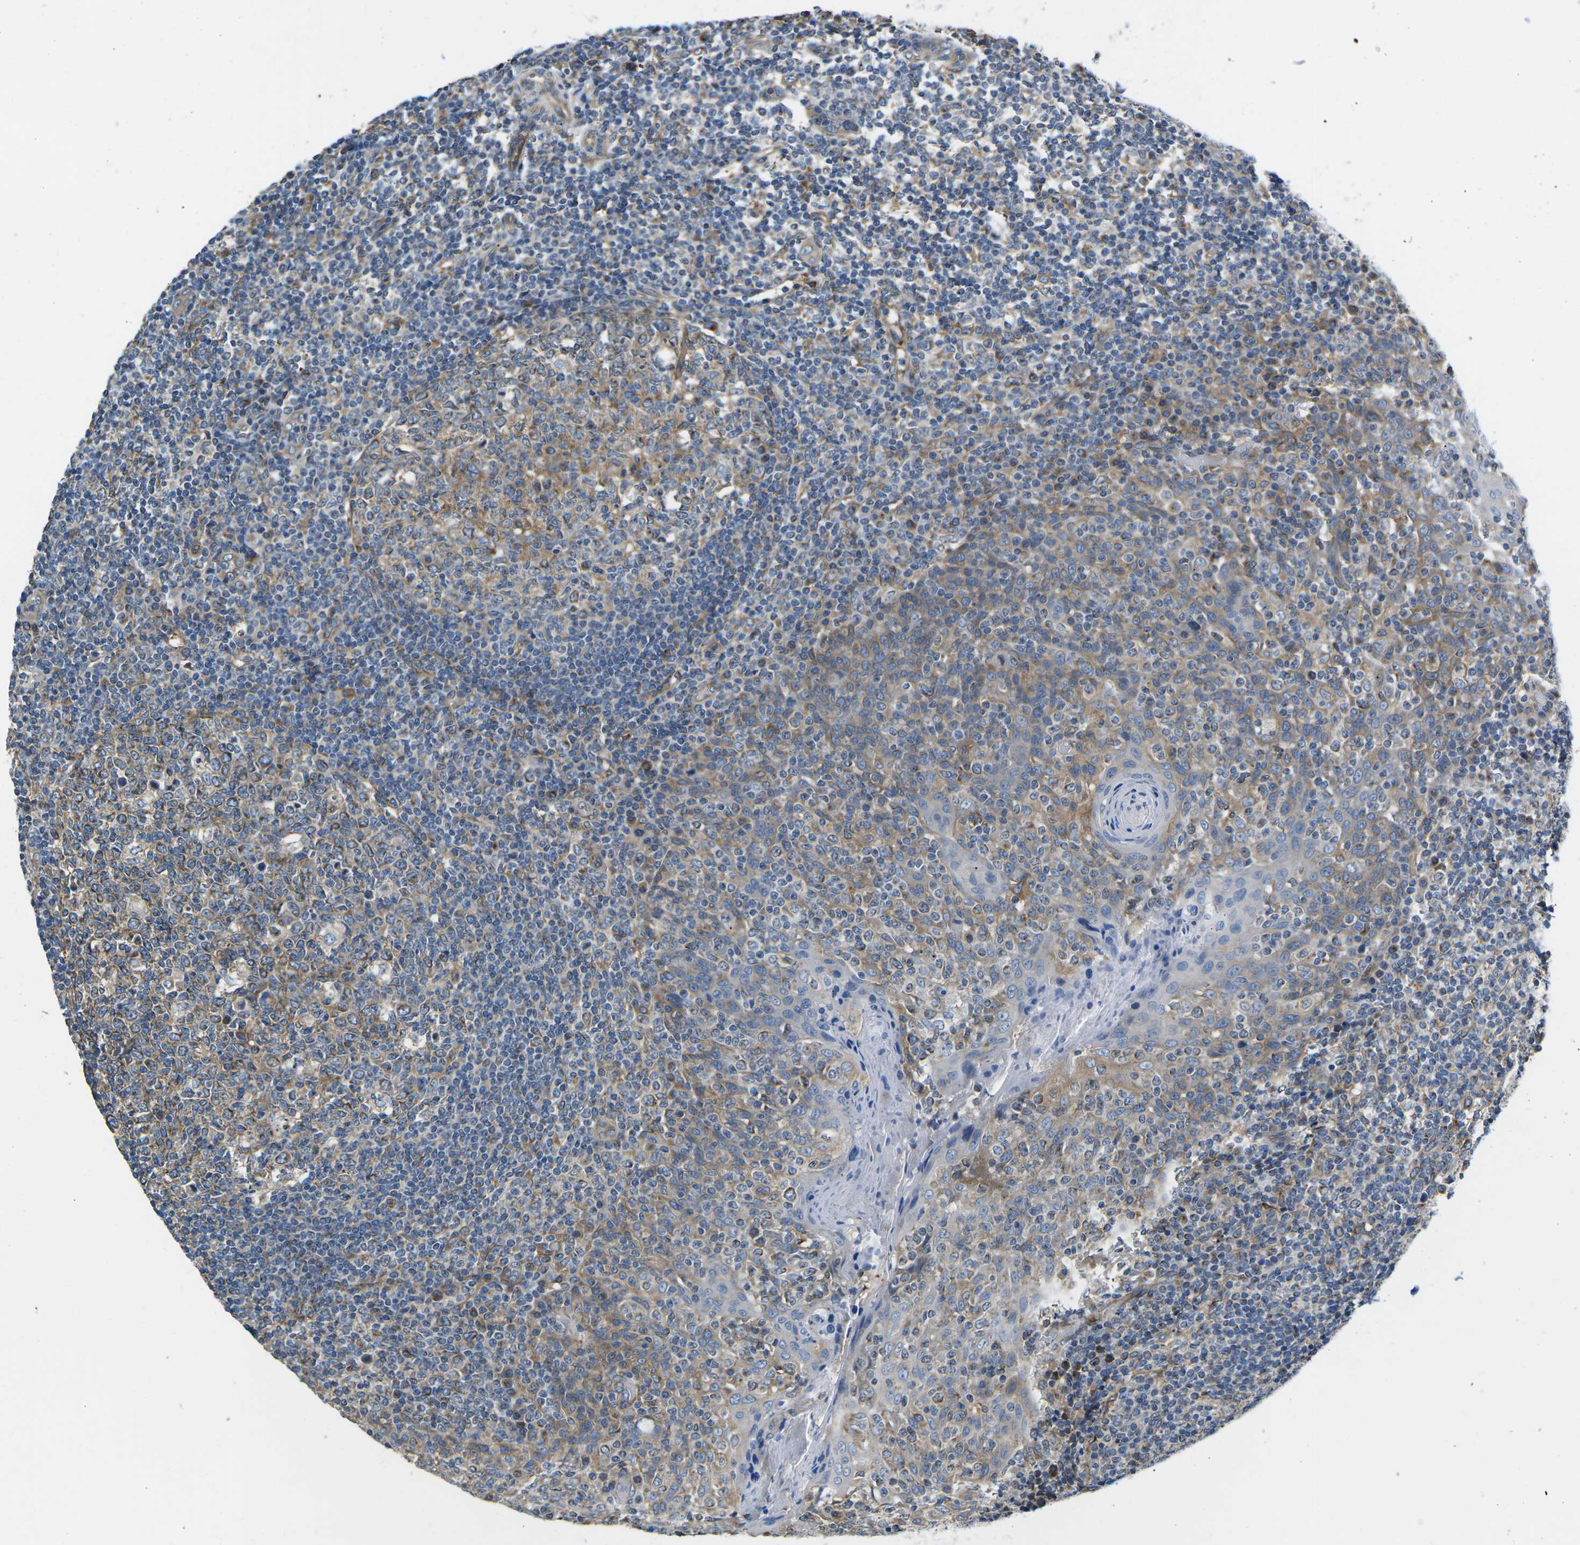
{"staining": {"intensity": "moderate", "quantity": ">75%", "location": "cytoplasmic/membranous"}, "tissue": "tonsil", "cell_type": "Germinal center cells", "image_type": "normal", "snomed": [{"axis": "morphology", "description": "Normal tissue, NOS"}, {"axis": "topography", "description": "Tonsil"}], "caption": "The immunohistochemical stain highlights moderate cytoplasmic/membranous staining in germinal center cells of benign tonsil. (Stains: DAB in brown, nuclei in blue, Microscopy: brightfield microscopy at high magnification).", "gene": "TMEFF2", "patient": {"sex": "female", "age": 19}}